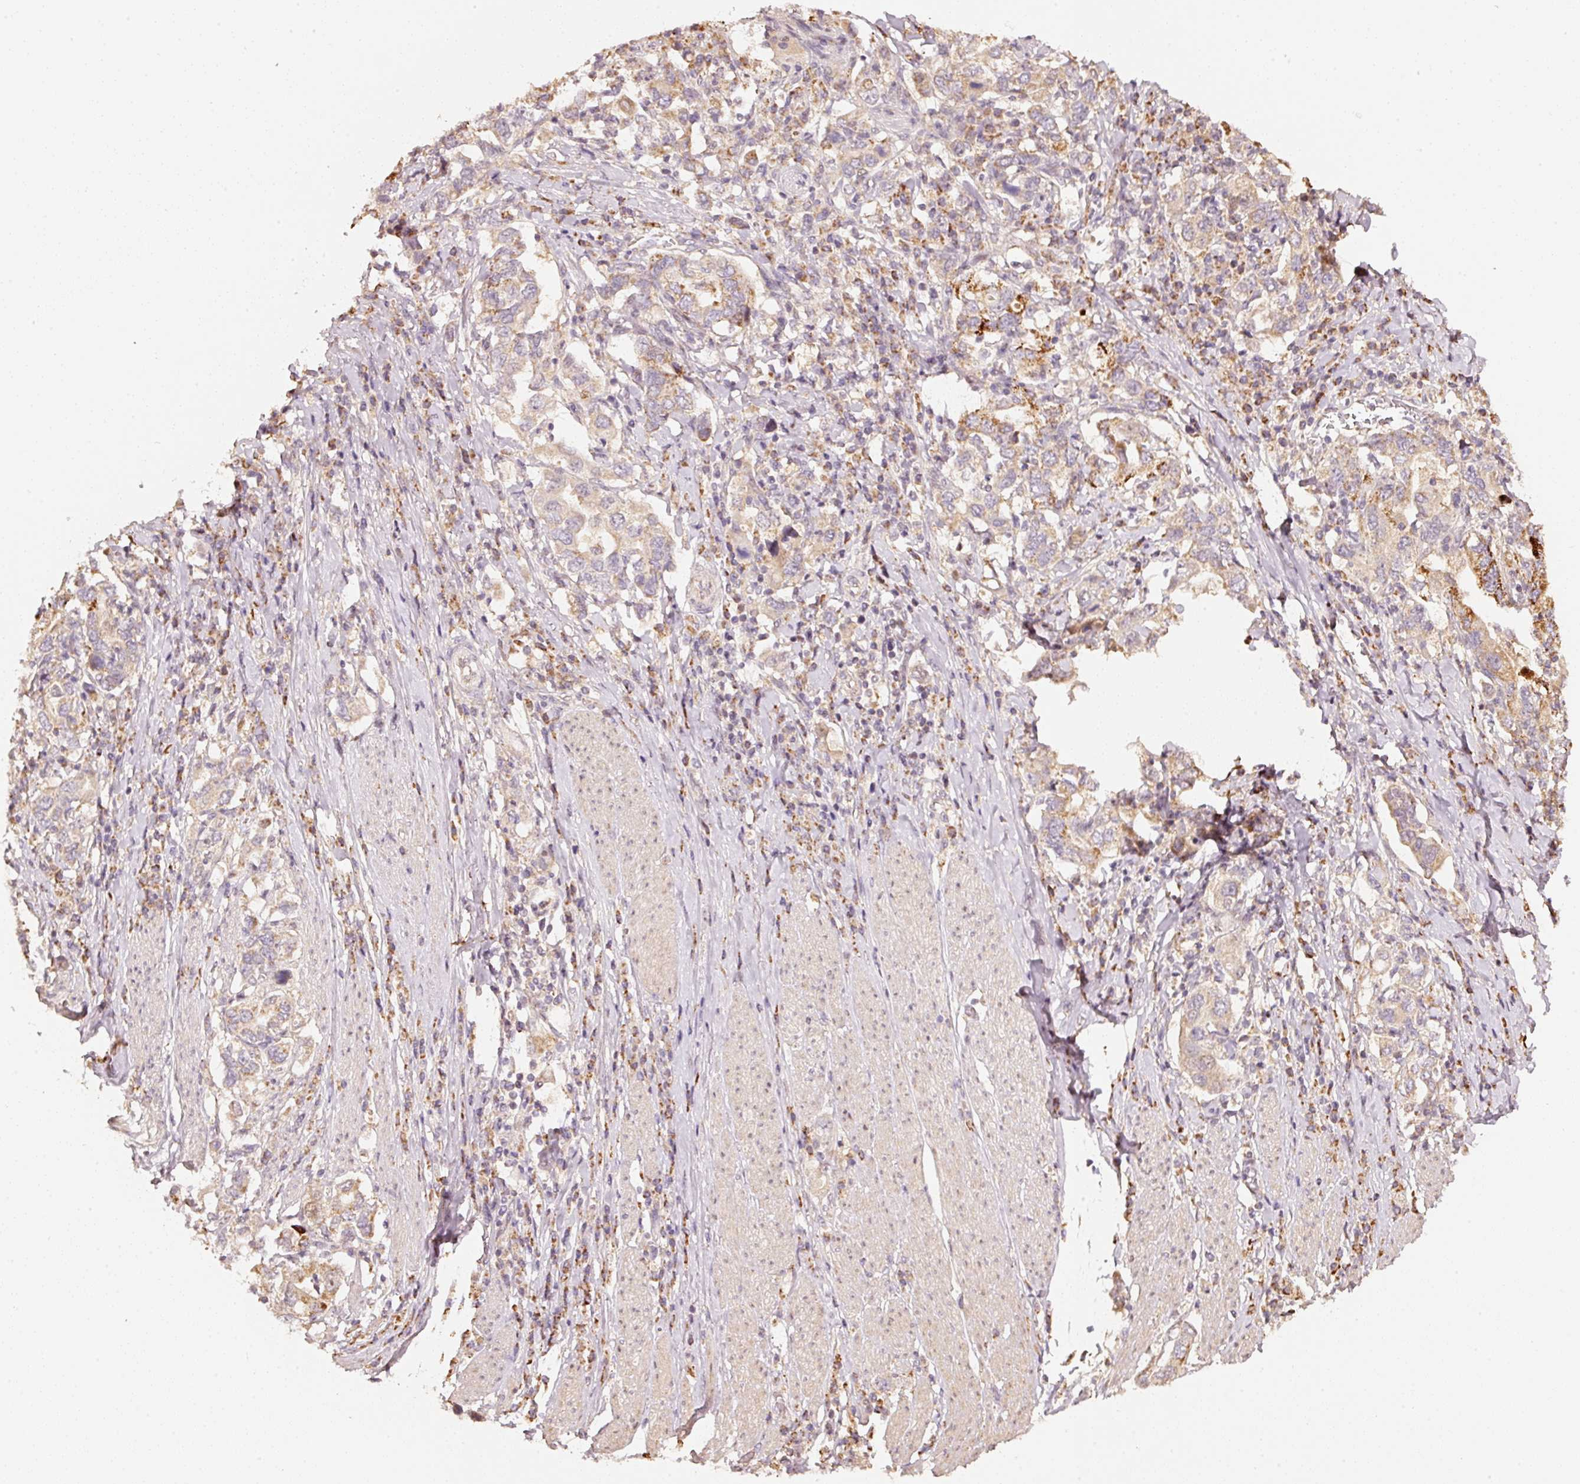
{"staining": {"intensity": "weak", "quantity": "<25%", "location": "cytoplasmic/membranous"}, "tissue": "stomach cancer", "cell_type": "Tumor cells", "image_type": "cancer", "snomed": [{"axis": "morphology", "description": "Adenocarcinoma, NOS"}, {"axis": "topography", "description": "Stomach, upper"}, {"axis": "topography", "description": "Stomach"}], "caption": "The micrograph displays no staining of tumor cells in stomach cancer (adenocarcinoma). (DAB (3,3'-diaminobenzidine) immunohistochemistry visualized using brightfield microscopy, high magnification).", "gene": "RAB35", "patient": {"sex": "male", "age": 62}}